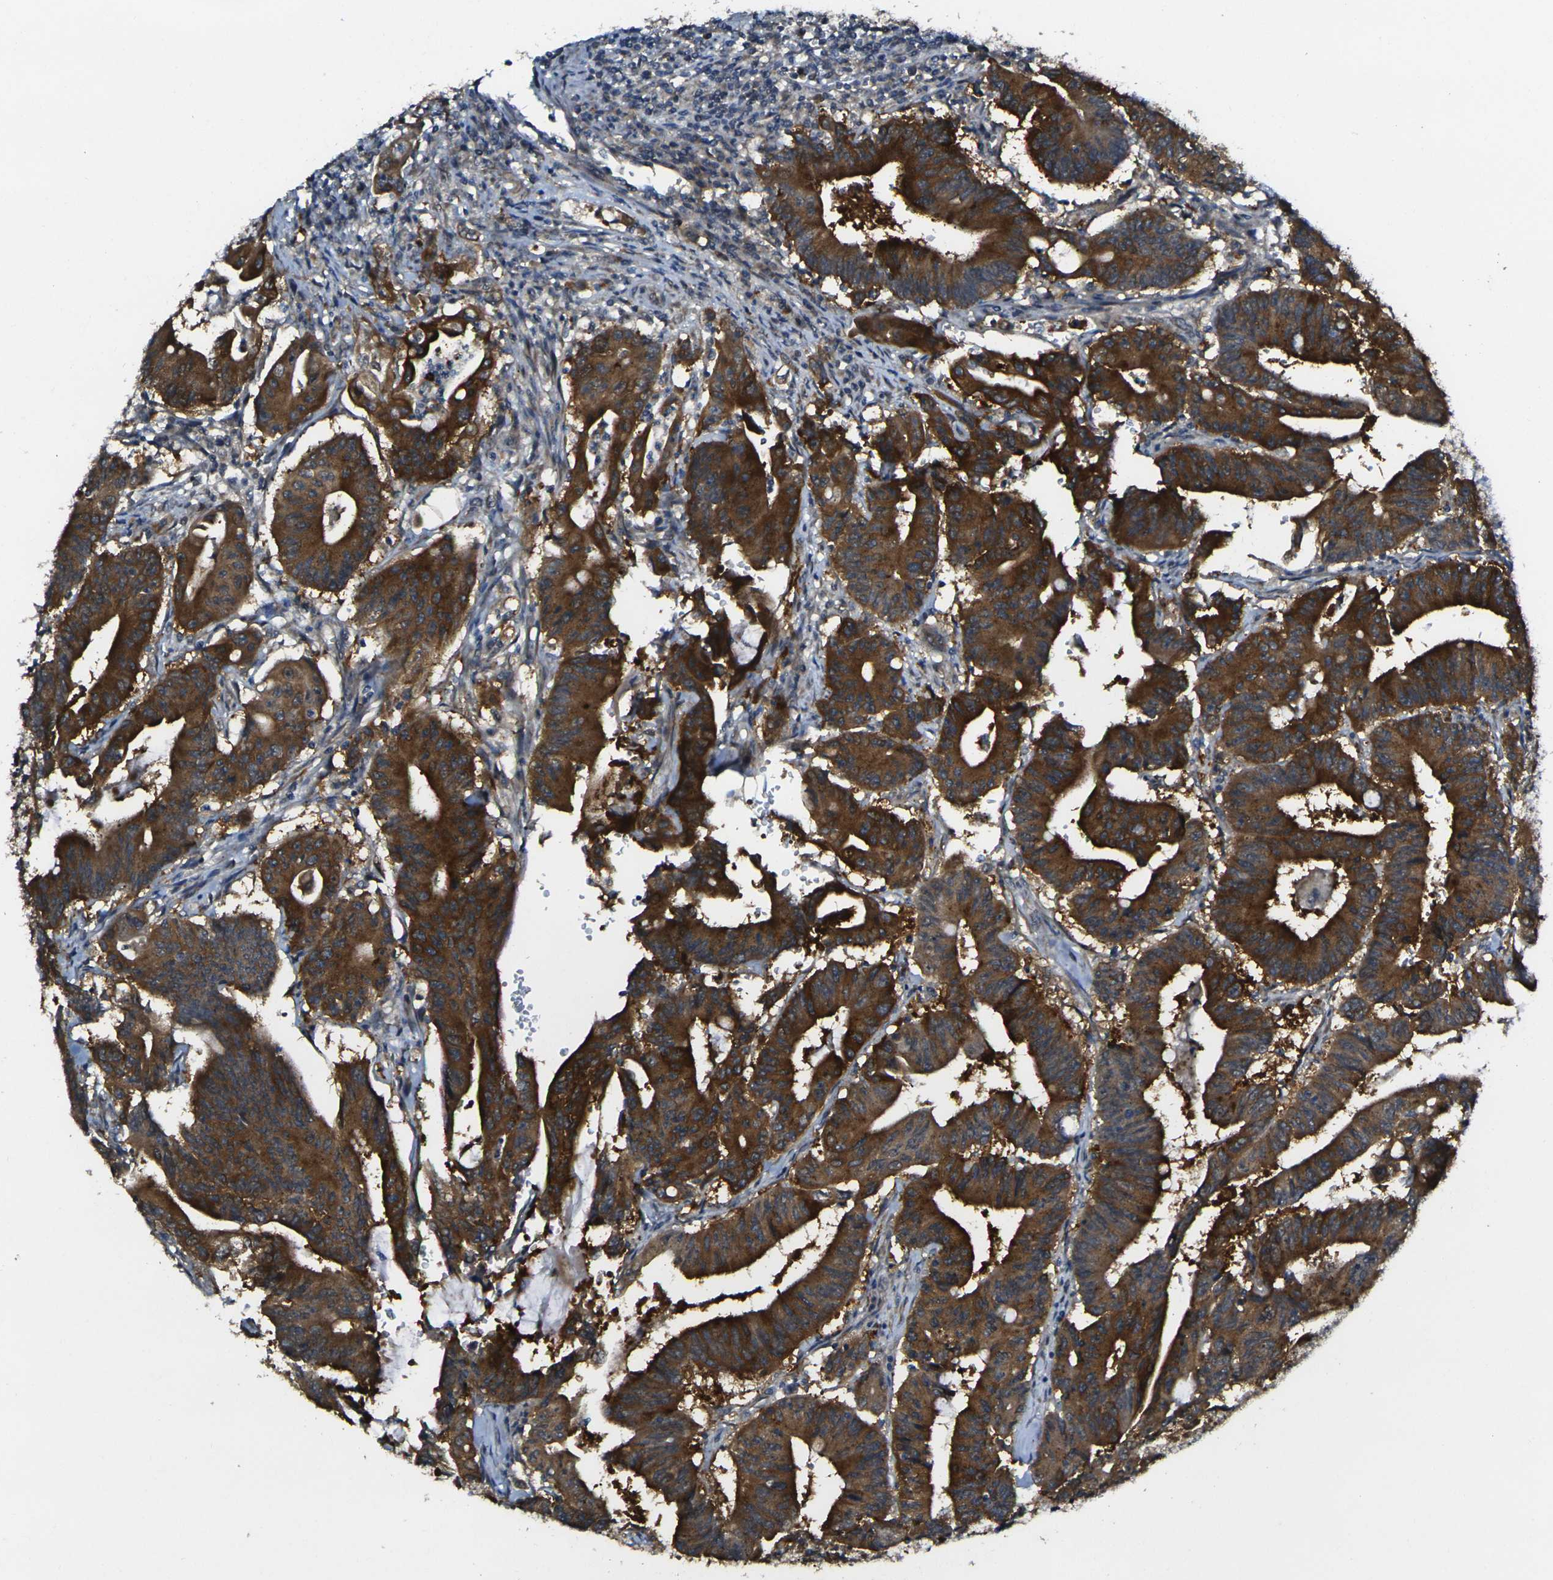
{"staining": {"intensity": "strong", "quantity": ">75%", "location": "cytoplasmic/membranous"}, "tissue": "colorectal cancer", "cell_type": "Tumor cells", "image_type": "cancer", "snomed": [{"axis": "morphology", "description": "Adenocarcinoma, NOS"}, {"axis": "topography", "description": "Colon"}], "caption": "Colorectal adenocarcinoma tissue demonstrates strong cytoplasmic/membranous positivity in approximately >75% of tumor cells", "gene": "GNA12", "patient": {"sex": "male", "age": 45}}